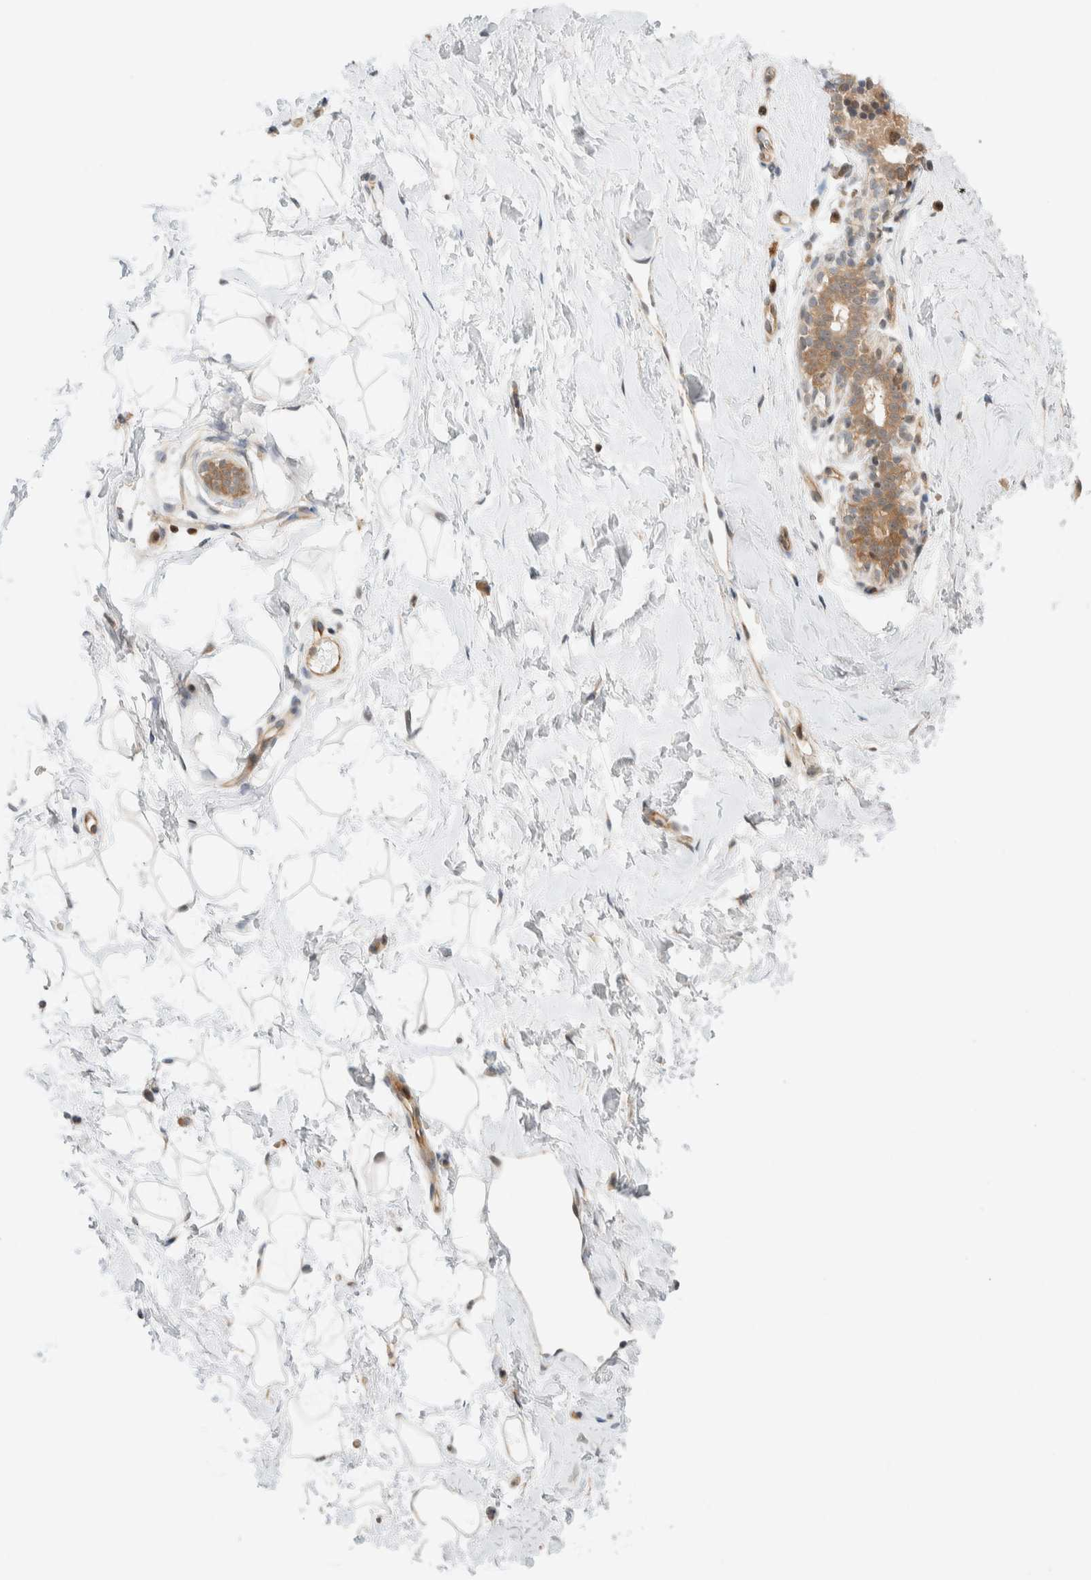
{"staining": {"intensity": "negative", "quantity": "none", "location": "none"}, "tissue": "breast", "cell_type": "Adipocytes", "image_type": "normal", "snomed": [{"axis": "morphology", "description": "Normal tissue, NOS"}, {"axis": "topography", "description": "Breast"}], "caption": "There is no significant expression in adipocytes of breast.", "gene": "C8orf76", "patient": {"sex": "female", "age": 23}}